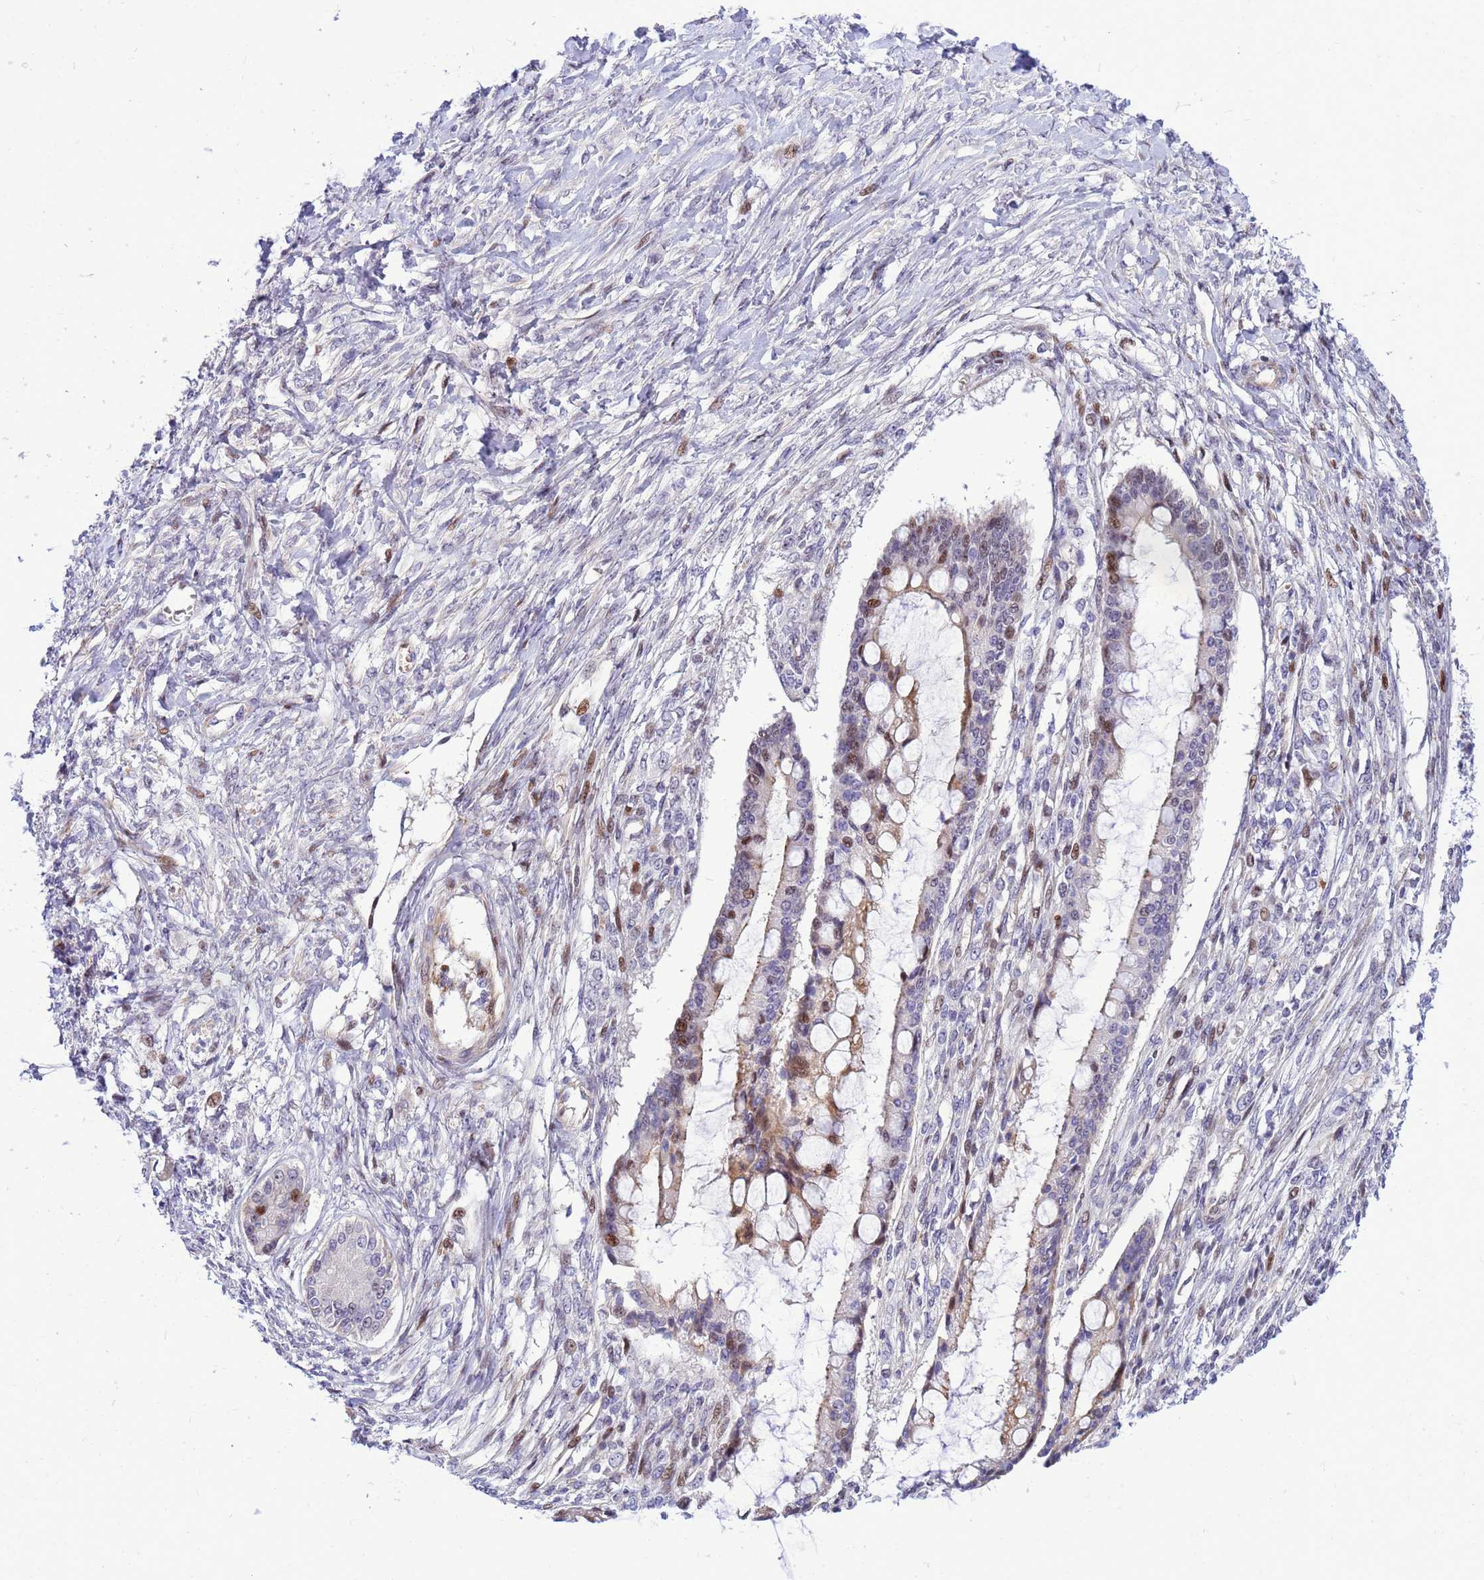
{"staining": {"intensity": "moderate", "quantity": "<25%", "location": "nuclear"}, "tissue": "ovarian cancer", "cell_type": "Tumor cells", "image_type": "cancer", "snomed": [{"axis": "morphology", "description": "Cystadenocarcinoma, mucinous, NOS"}, {"axis": "topography", "description": "Ovary"}], "caption": "Ovarian cancer stained for a protein (brown) reveals moderate nuclear positive expression in about <25% of tumor cells.", "gene": "ADAMTS7", "patient": {"sex": "female", "age": 73}}